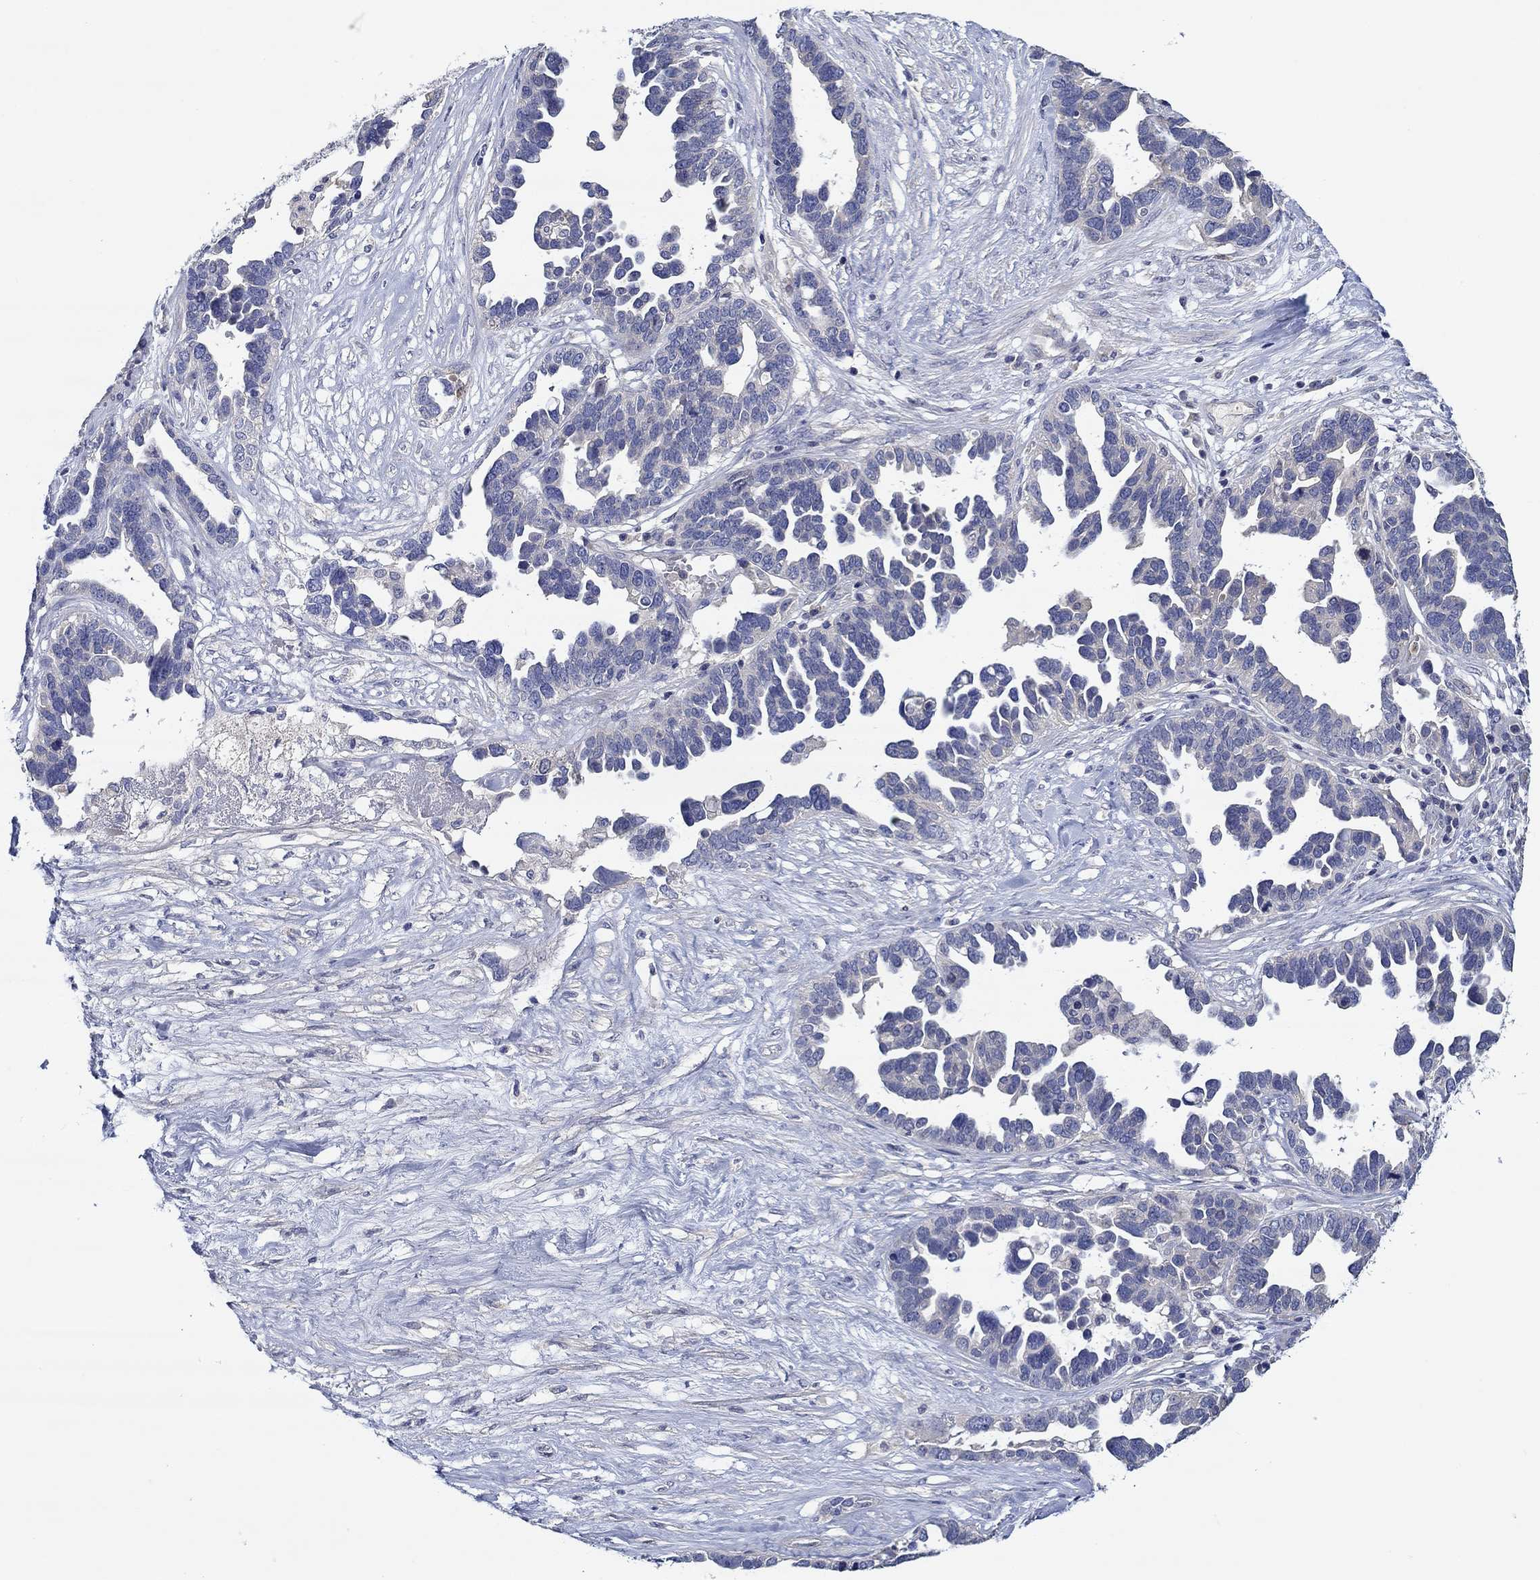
{"staining": {"intensity": "negative", "quantity": "none", "location": "none"}, "tissue": "ovarian cancer", "cell_type": "Tumor cells", "image_type": "cancer", "snomed": [{"axis": "morphology", "description": "Cystadenocarcinoma, serous, NOS"}, {"axis": "topography", "description": "Ovary"}], "caption": "Tumor cells show no significant expression in ovarian cancer (serous cystadenocarcinoma).", "gene": "CHIT1", "patient": {"sex": "female", "age": 54}}